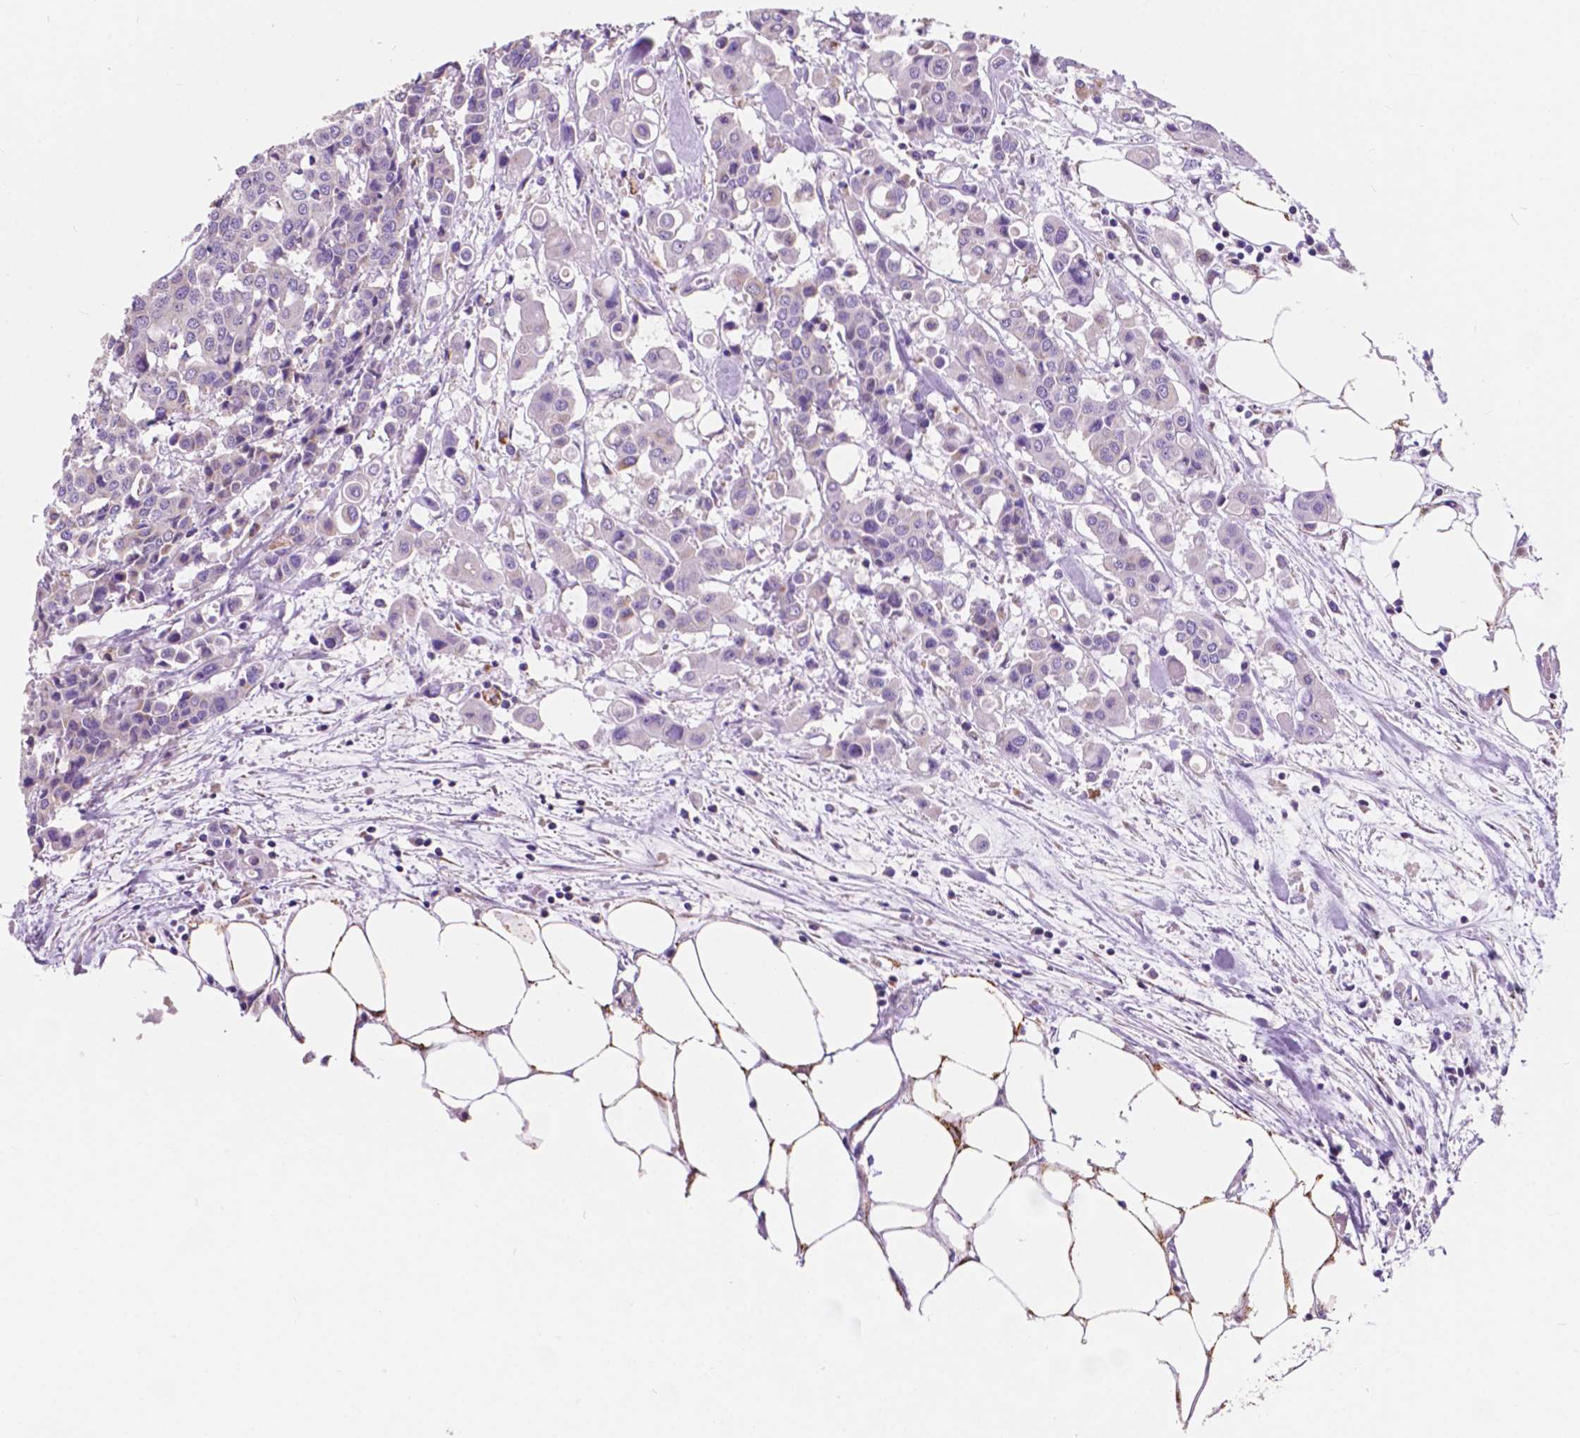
{"staining": {"intensity": "negative", "quantity": "none", "location": "none"}, "tissue": "carcinoid", "cell_type": "Tumor cells", "image_type": "cancer", "snomed": [{"axis": "morphology", "description": "Carcinoid, malignant, NOS"}, {"axis": "topography", "description": "Colon"}], "caption": "Human carcinoid stained for a protein using immunohistochemistry (IHC) exhibits no positivity in tumor cells.", "gene": "TRPV5", "patient": {"sex": "male", "age": 81}}